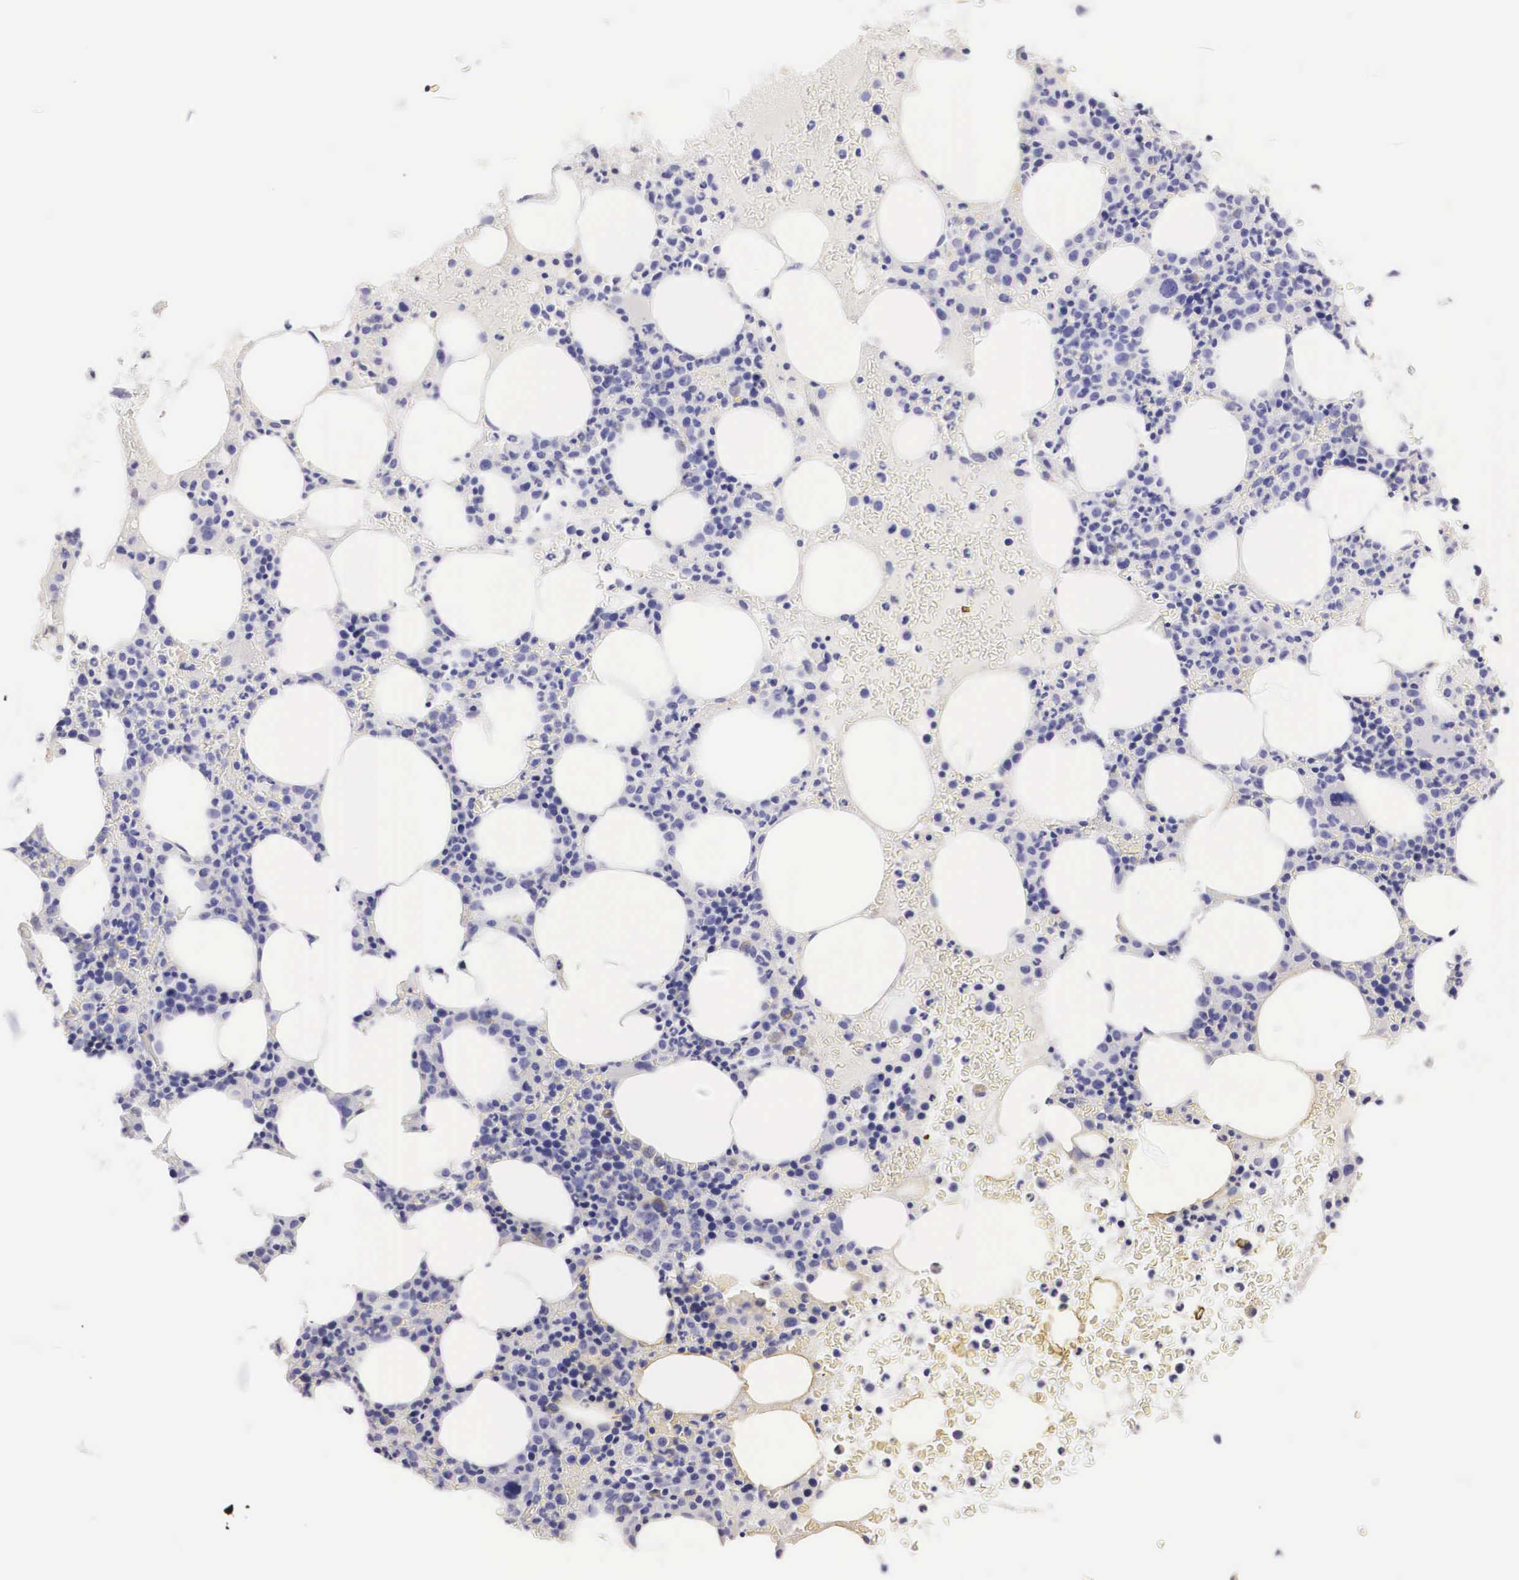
{"staining": {"intensity": "negative", "quantity": "none", "location": "none"}, "tissue": "bone marrow", "cell_type": "Hematopoietic cells", "image_type": "normal", "snomed": [{"axis": "morphology", "description": "Normal tissue, NOS"}, {"axis": "topography", "description": "Bone marrow"}], "caption": "Hematopoietic cells show no significant positivity in benign bone marrow. (DAB immunohistochemistry, high magnification).", "gene": "ERBB2", "patient": {"sex": "female", "age": 88}}